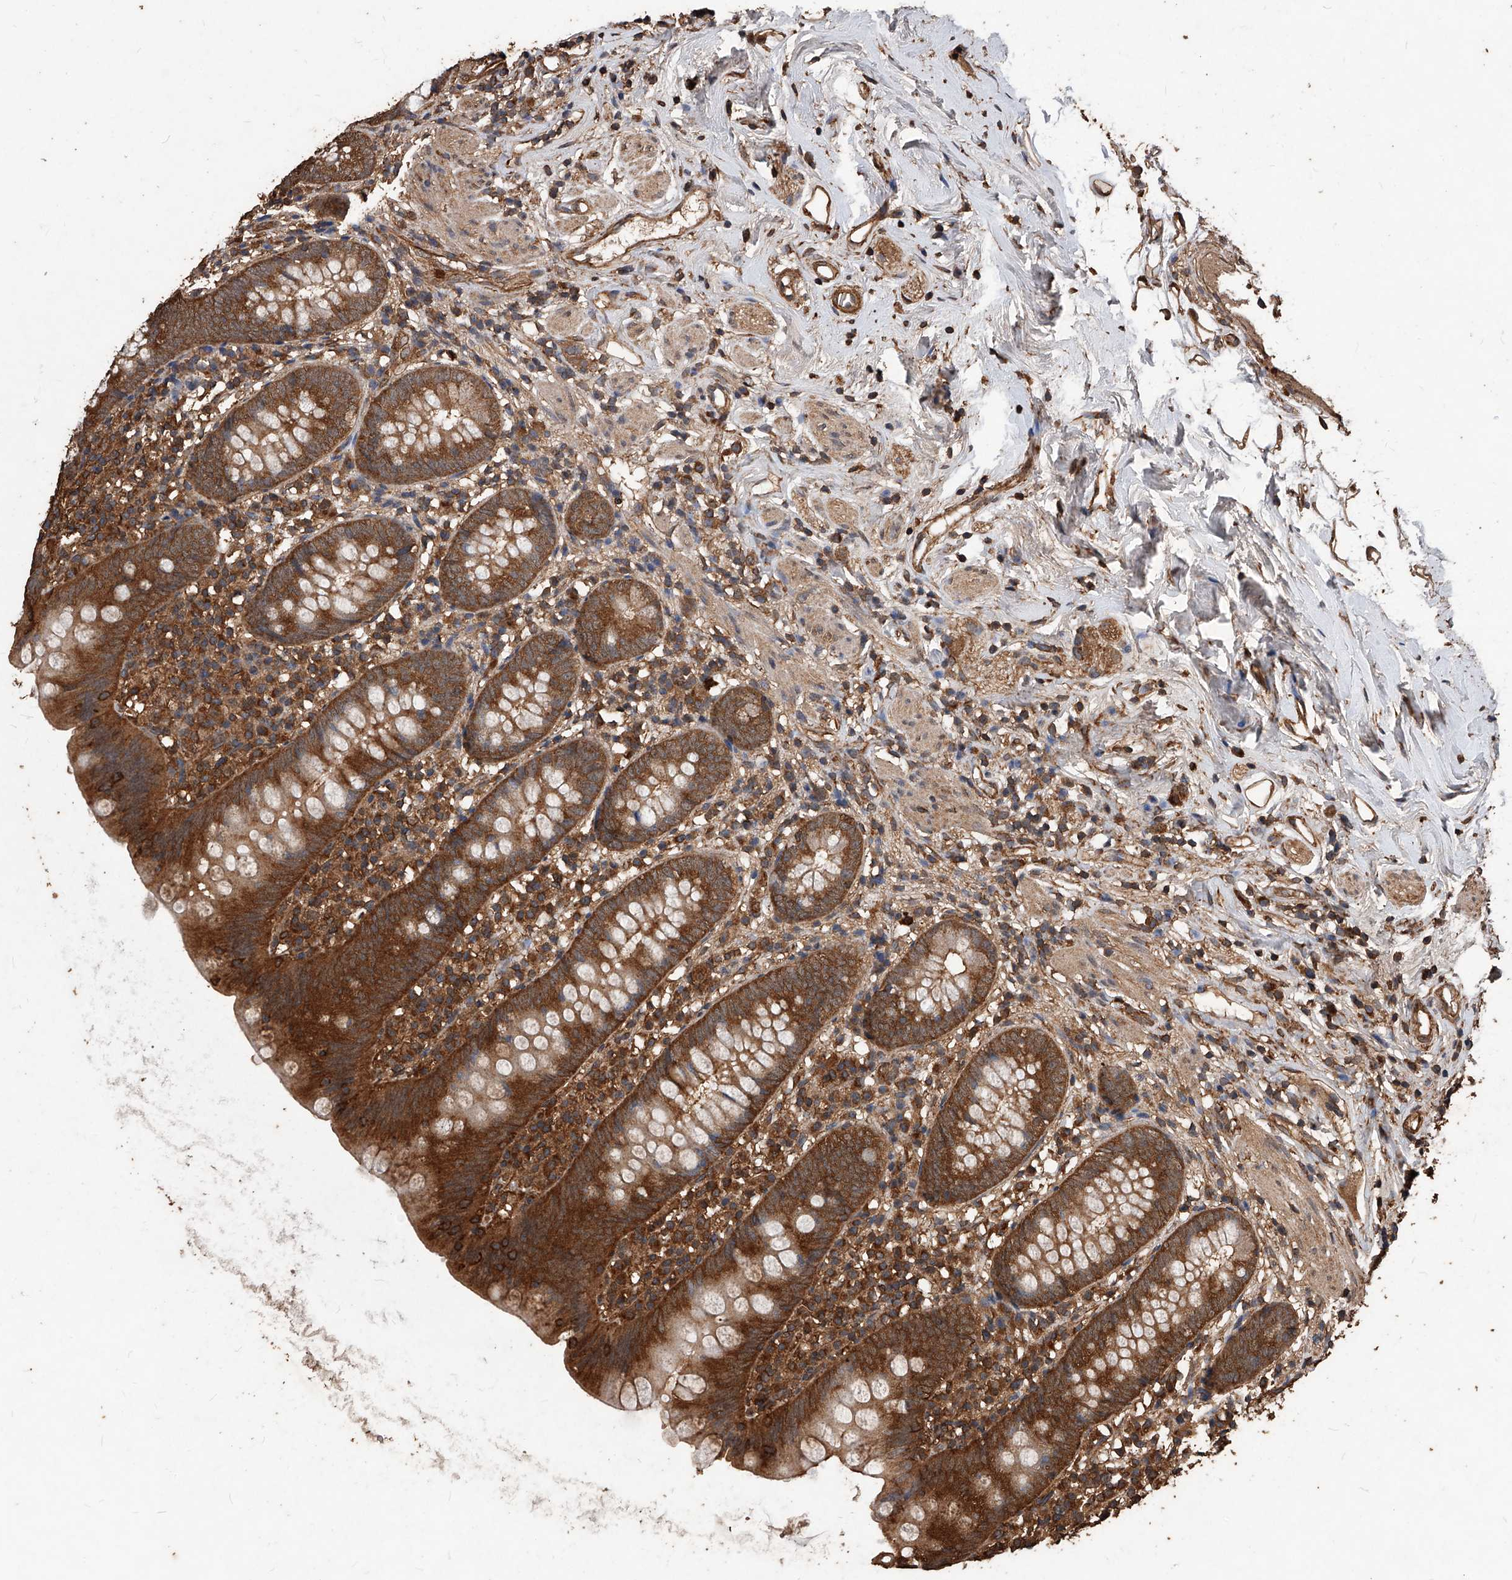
{"staining": {"intensity": "strong", "quantity": ">75%", "location": "cytoplasmic/membranous"}, "tissue": "appendix", "cell_type": "Glandular cells", "image_type": "normal", "snomed": [{"axis": "morphology", "description": "Normal tissue, NOS"}, {"axis": "topography", "description": "Appendix"}], "caption": "Protein staining of unremarkable appendix exhibits strong cytoplasmic/membranous expression in about >75% of glandular cells.", "gene": "UCP2", "patient": {"sex": "female", "age": 62}}